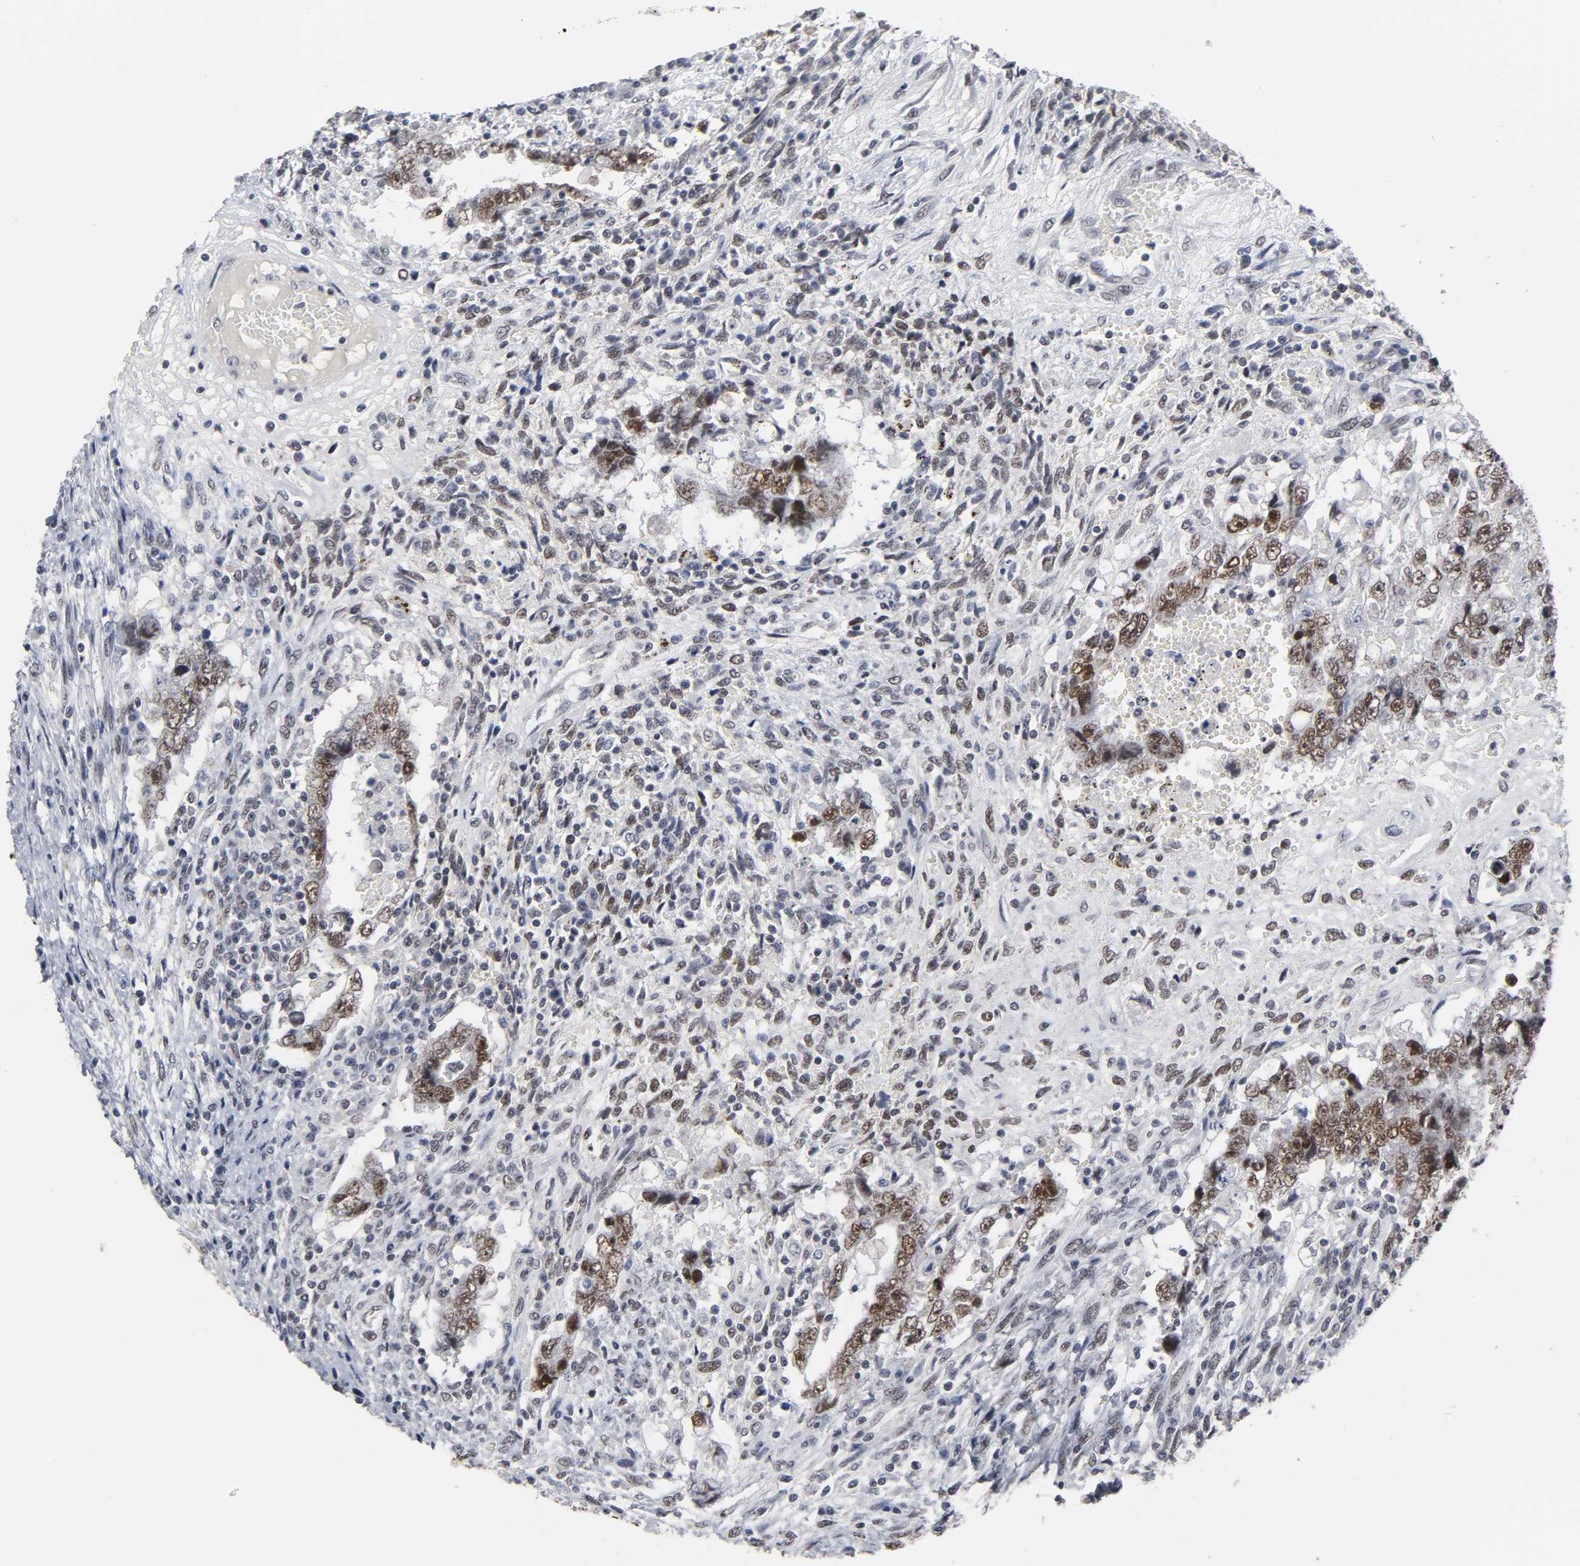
{"staining": {"intensity": "moderate", "quantity": ">75%", "location": "nuclear"}, "tissue": "testis cancer", "cell_type": "Tumor cells", "image_type": "cancer", "snomed": [{"axis": "morphology", "description": "Carcinoma, Embryonal, NOS"}, {"axis": "topography", "description": "Testis"}], "caption": "Protein staining reveals moderate nuclear staining in about >75% of tumor cells in testis embryonal carcinoma.", "gene": "TRIM33", "patient": {"sex": "male", "age": 26}}